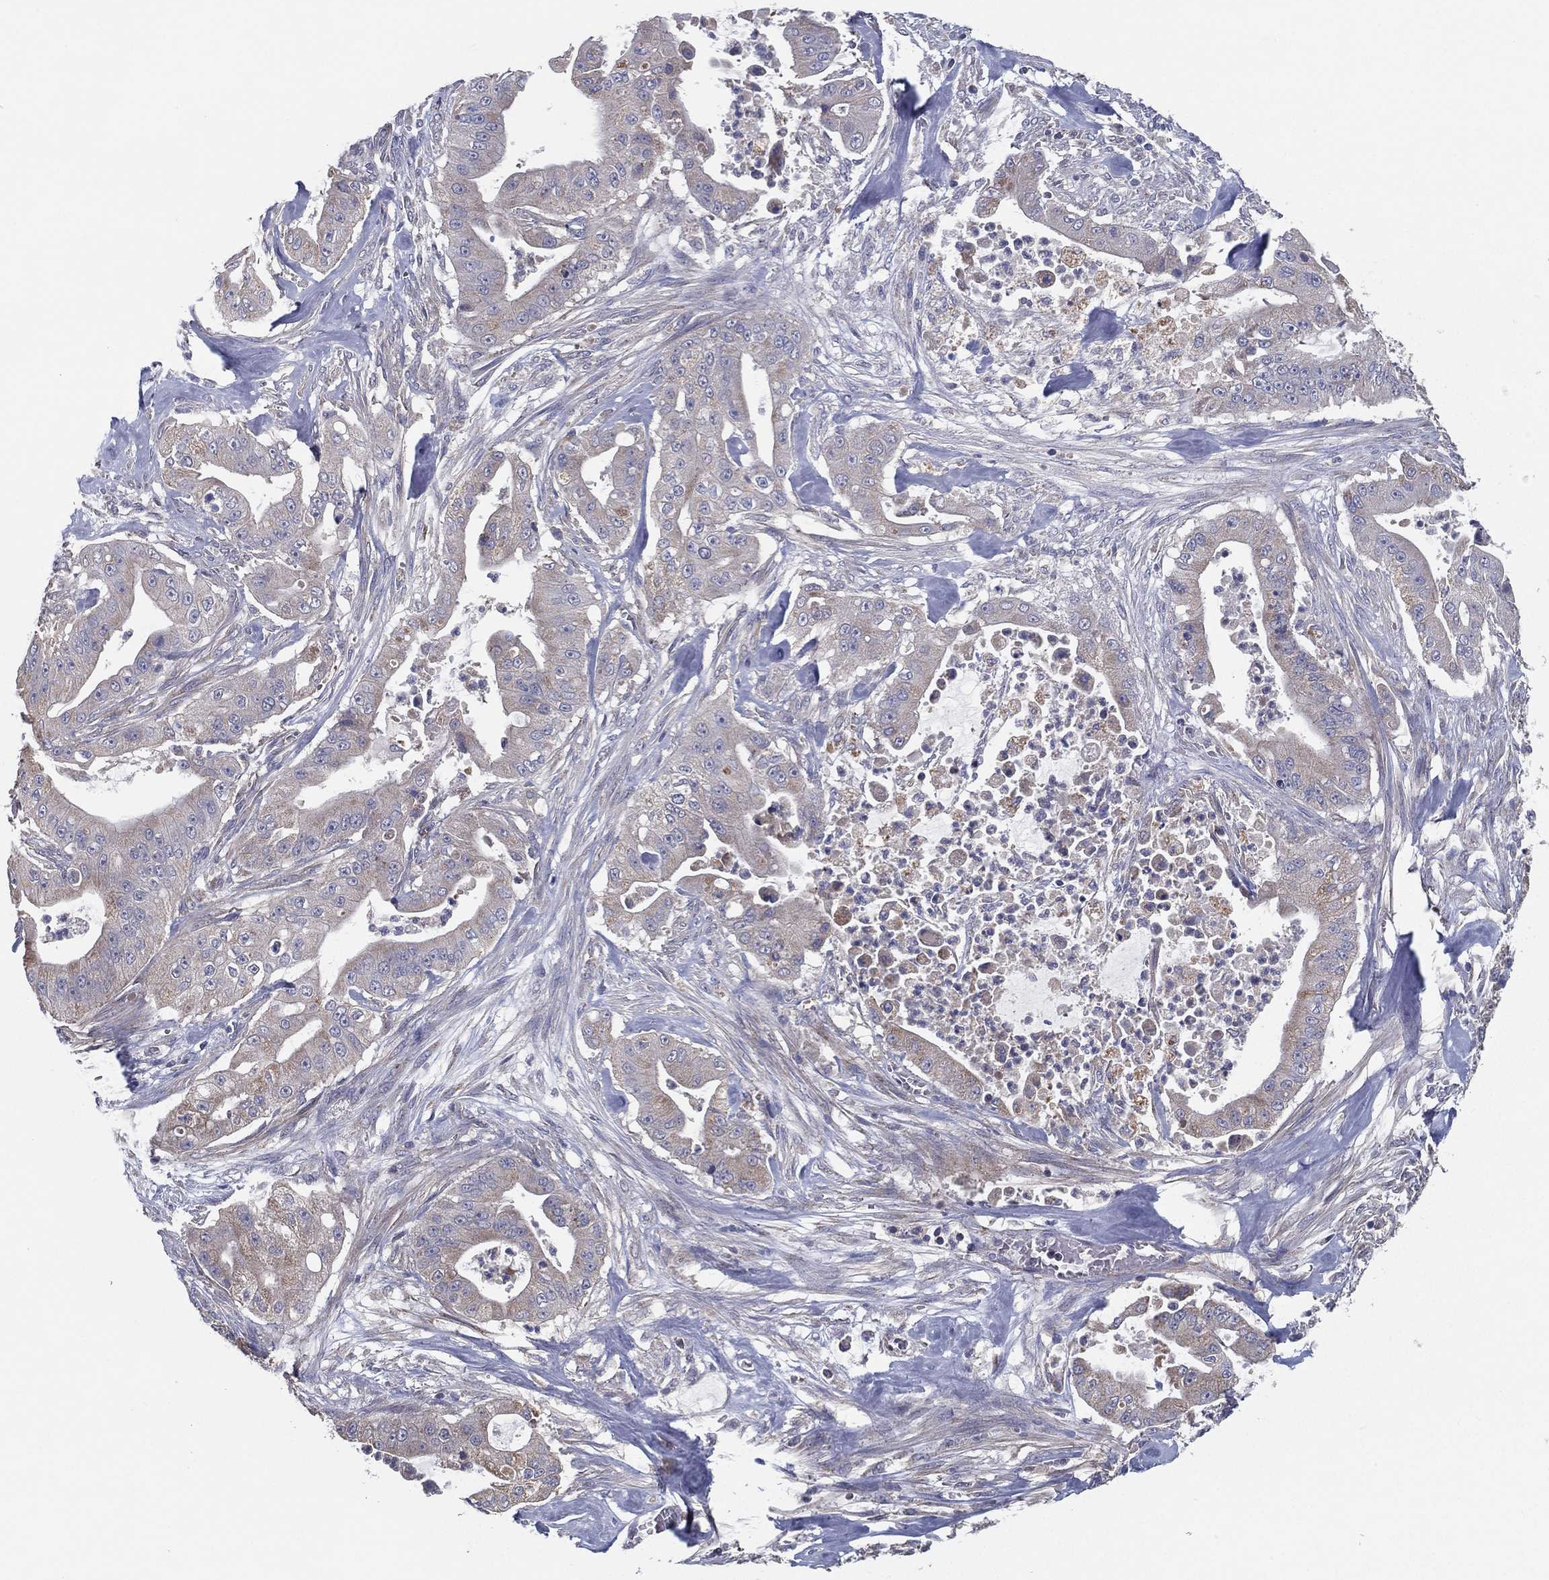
{"staining": {"intensity": "weak", "quantity": "25%-75%", "location": "cytoplasmic/membranous"}, "tissue": "pancreatic cancer", "cell_type": "Tumor cells", "image_type": "cancer", "snomed": [{"axis": "morphology", "description": "Normal tissue, NOS"}, {"axis": "morphology", "description": "Inflammation, NOS"}, {"axis": "morphology", "description": "Adenocarcinoma, NOS"}, {"axis": "topography", "description": "Pancreas"}], "caption": "Pancreatic adenocarcinoma stained with a protein marker exhibits weak staining in tumor cells.", "gene": "PCSK1", "patient": {"sex": "male", "age": 57}}